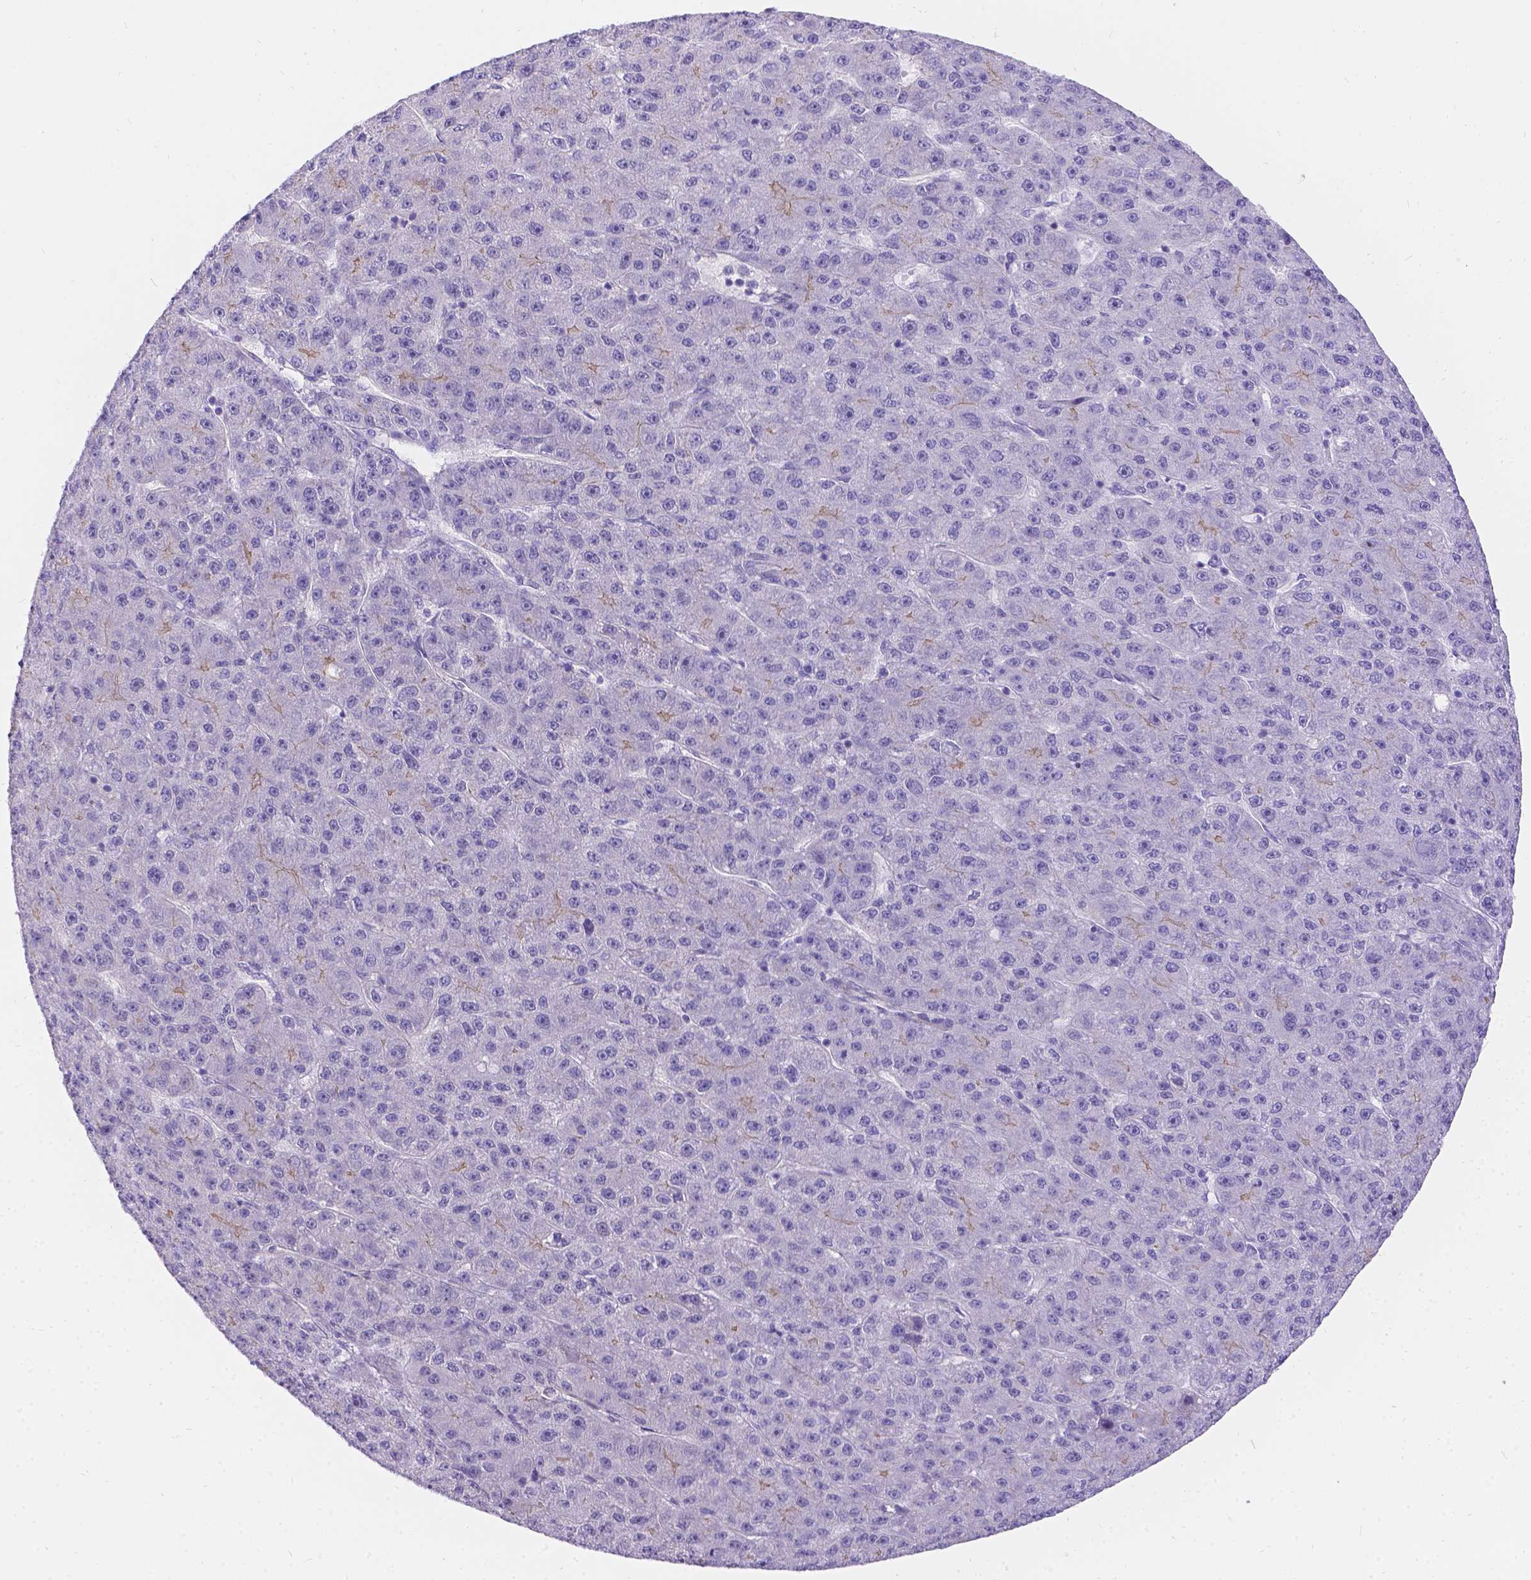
{"staining": {"intensity": "negative", "quantity": "none", "location": "none"}, "tissue": "liver cancer", "cell_type": "Tumor cells", "image_type": "cancer", "snomed": [{"axis": "morphology", "description": "Carcinoma, Hepatocellular, NOS"}, {"axis": "topography", "description": "Liver"}], "caption": "There is no significant expression in tumor cells of hepatocellular carcinoma (liver).", "gene": "PALS1", "patient": {"sex": "male", "age": 67}}